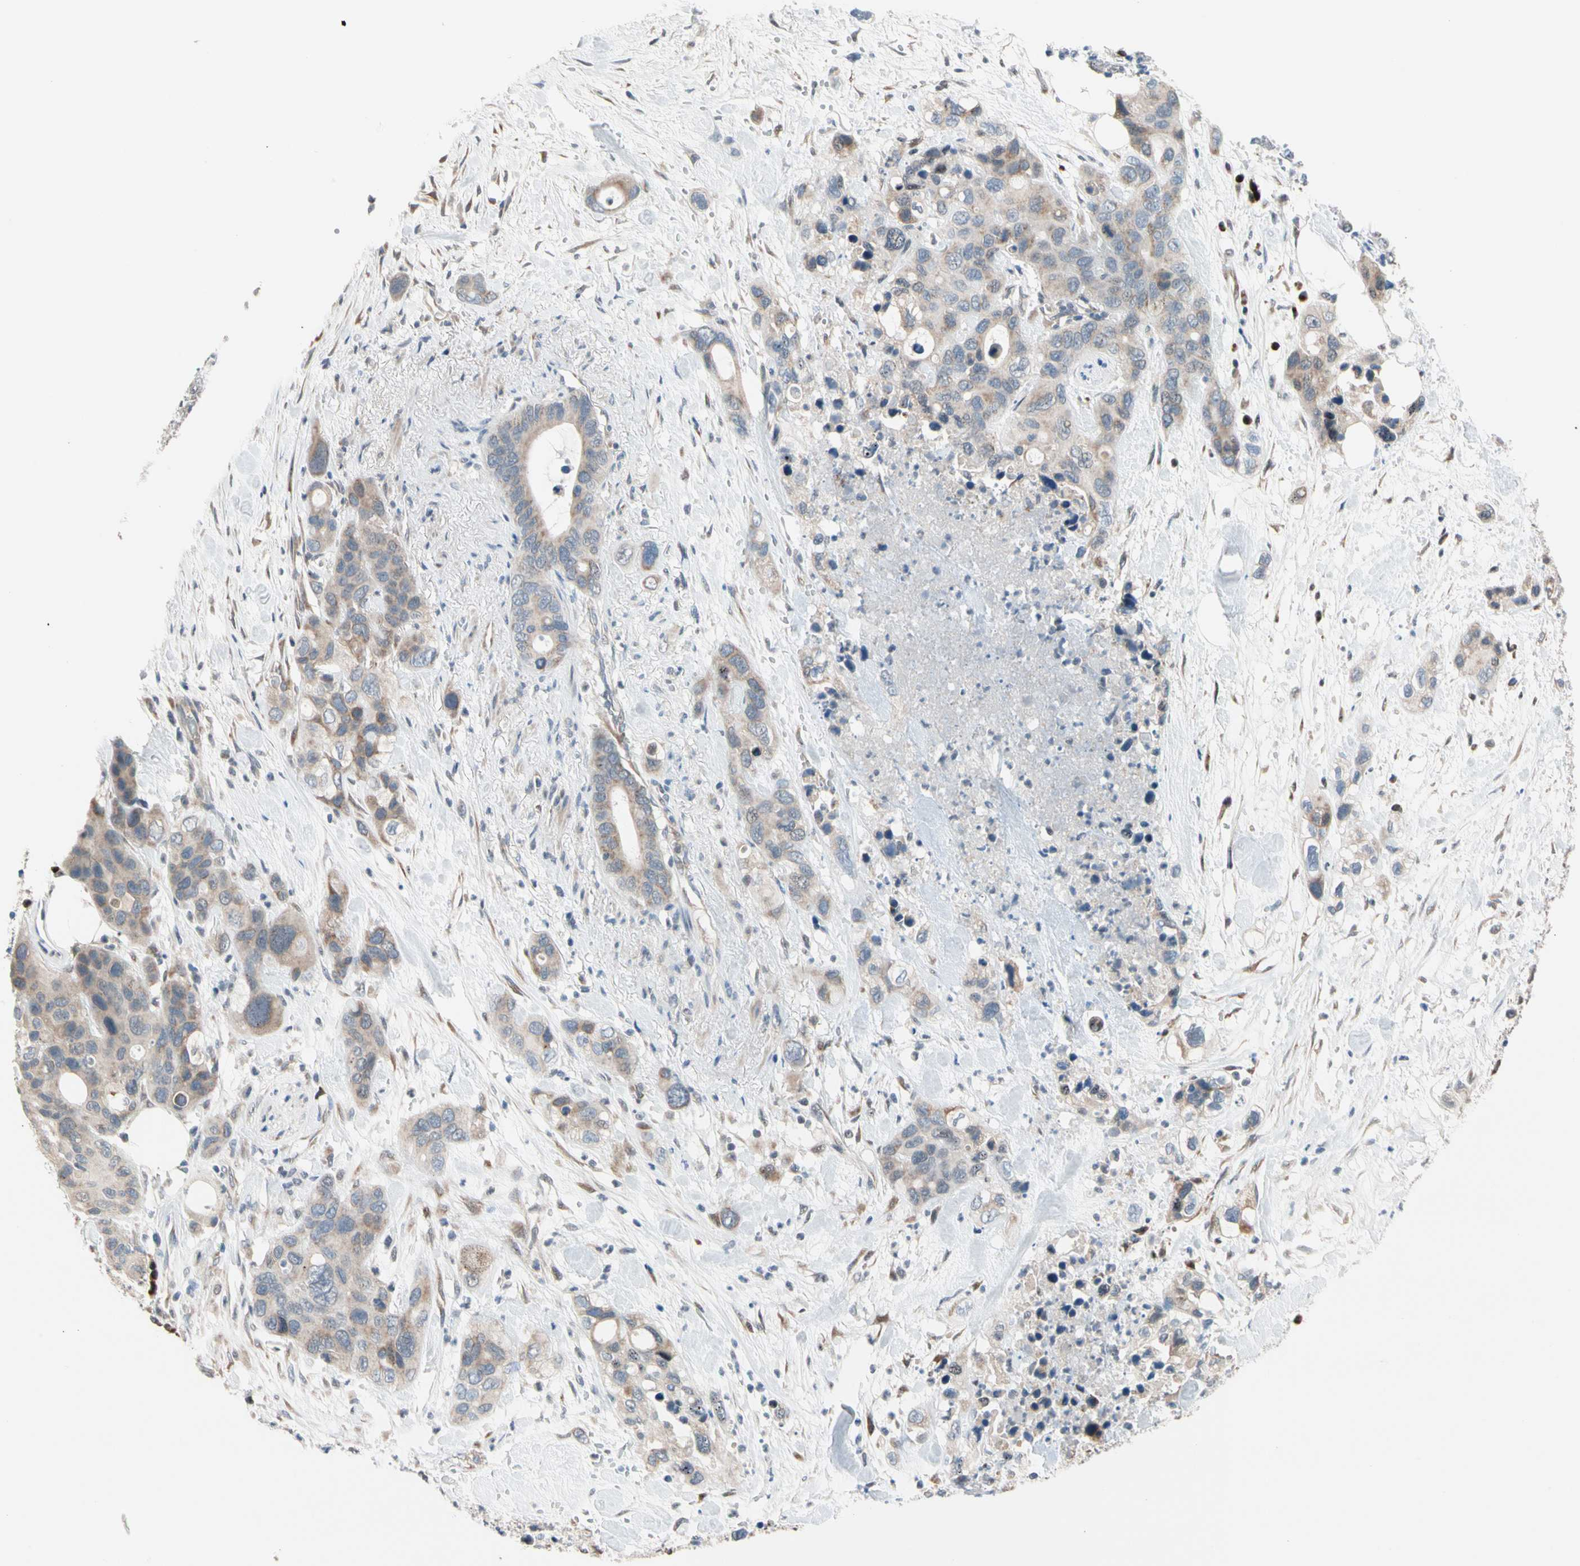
{"staining": {"intensity": "weak", "quantity": ">75%", "location": "cytoplasmic/membranous"}, "tissue": "pancreatic cancer", "cell_type": "Tumor cells", "image_type": "cancer", "snomed": [{"axis": "morphology", "description": "Adenocarcinoma, NOS"}, {"axis": "topography", "description": "Pancreas"}], "caption": "Weak cytoplasmic/membranous staining for a protein is identified in about >75% of tumor cells of pancreatic cancer (adenocarcinoma) using immunohistochemistry.", "gene": "MARK1", "patient": {"sex": "female", "age": 71}}